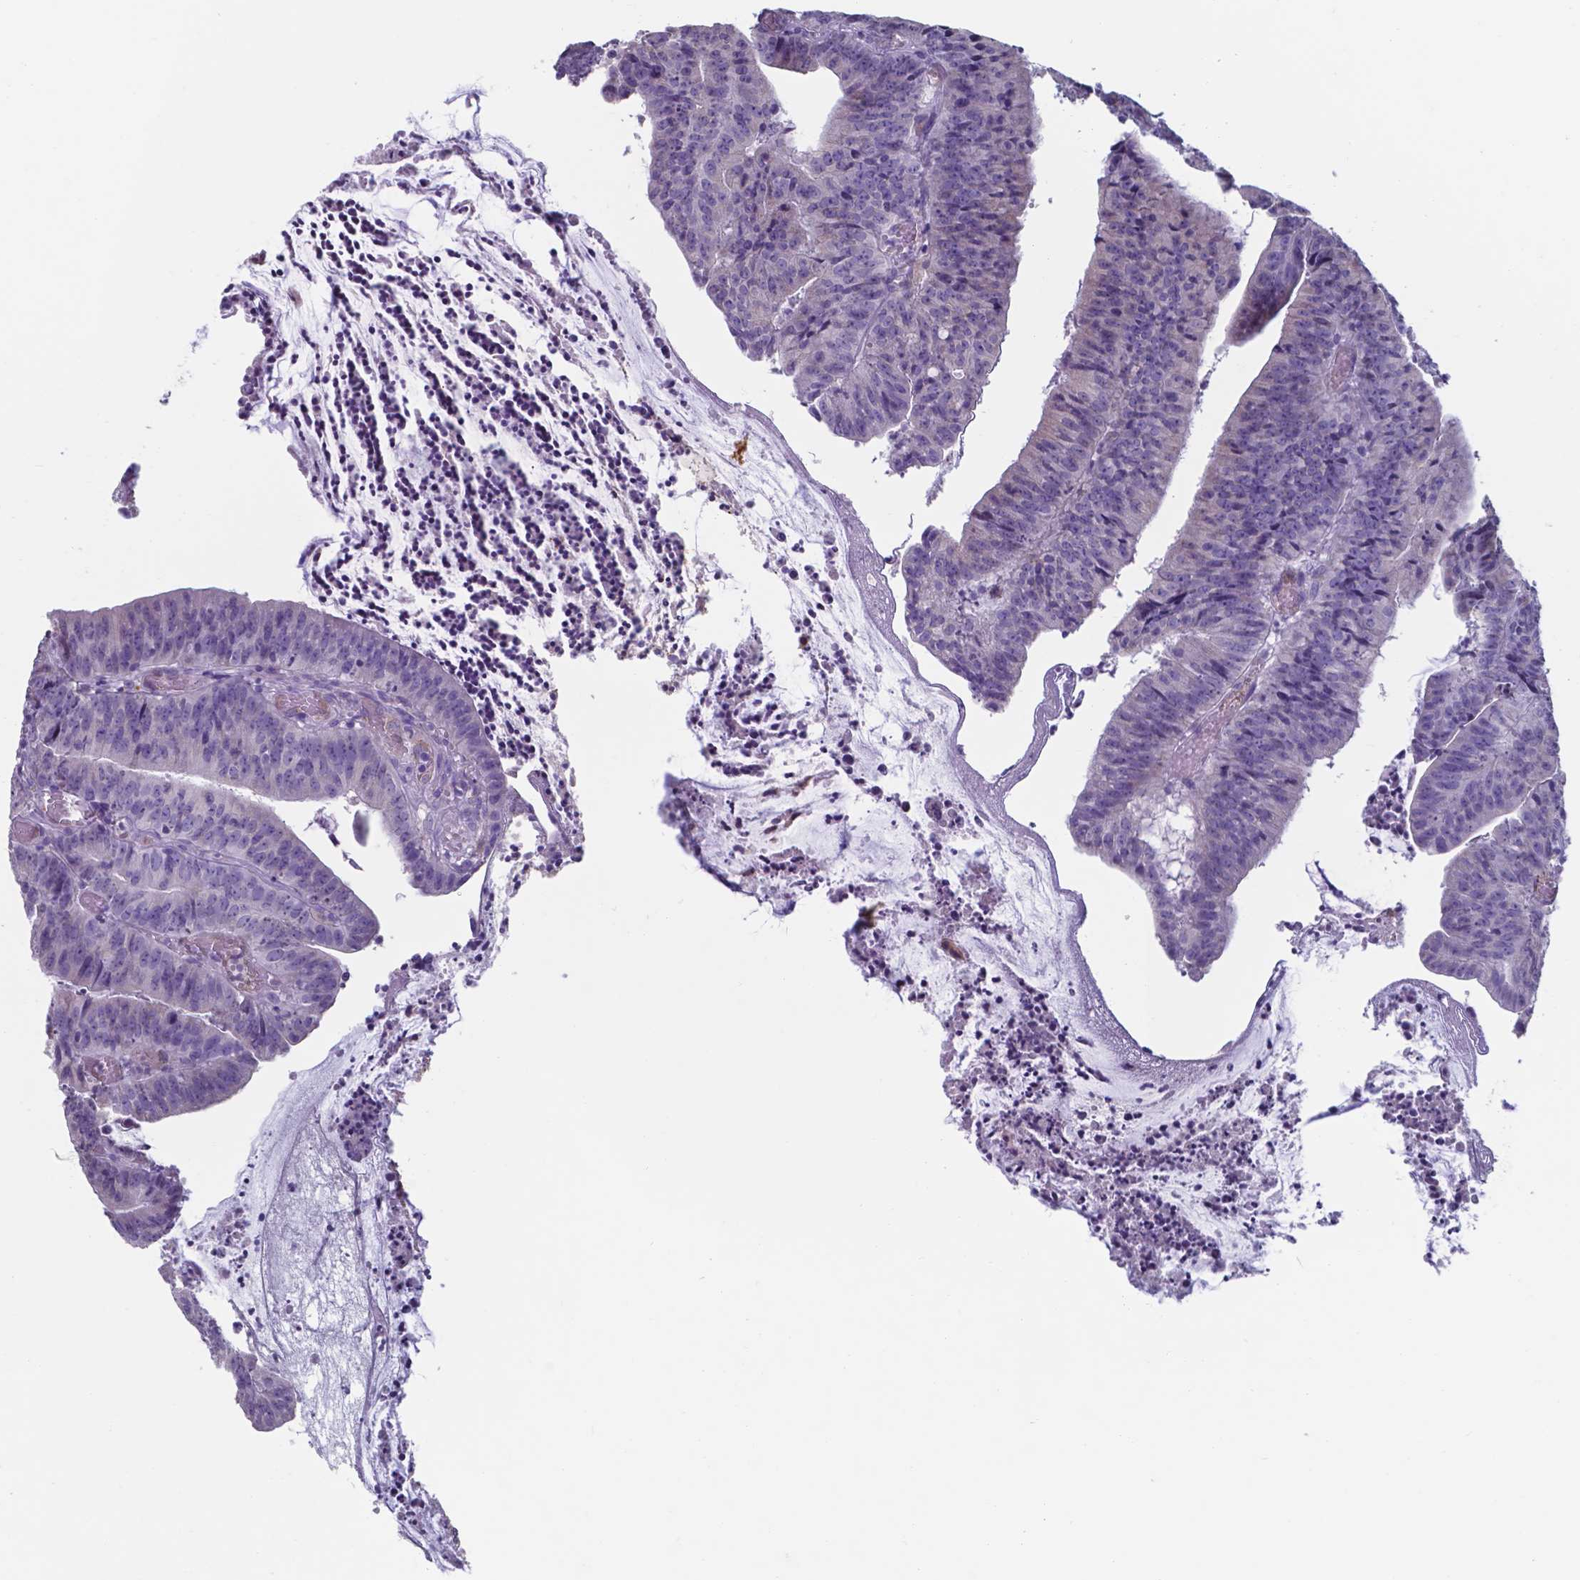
{"staining": {"intensity": "weak", "quantity": "<25%", "location": "cytoplasmic/membranous"}, "tissue": "colorectal cancer", "cell_type": "Tumor cells", "image_type": "cancer", "snomed": [{"axis": "morphology", "description": "Adenocarcinoma, NOS"}, {"axis": "topography", "description": "Colon"}], "caption": "There is no significant expression in tumor cells of colorectal cancer (adenocarcinoma).", "gene": "UBE2J1", "patient": {"sex": "female", "age": 78}}